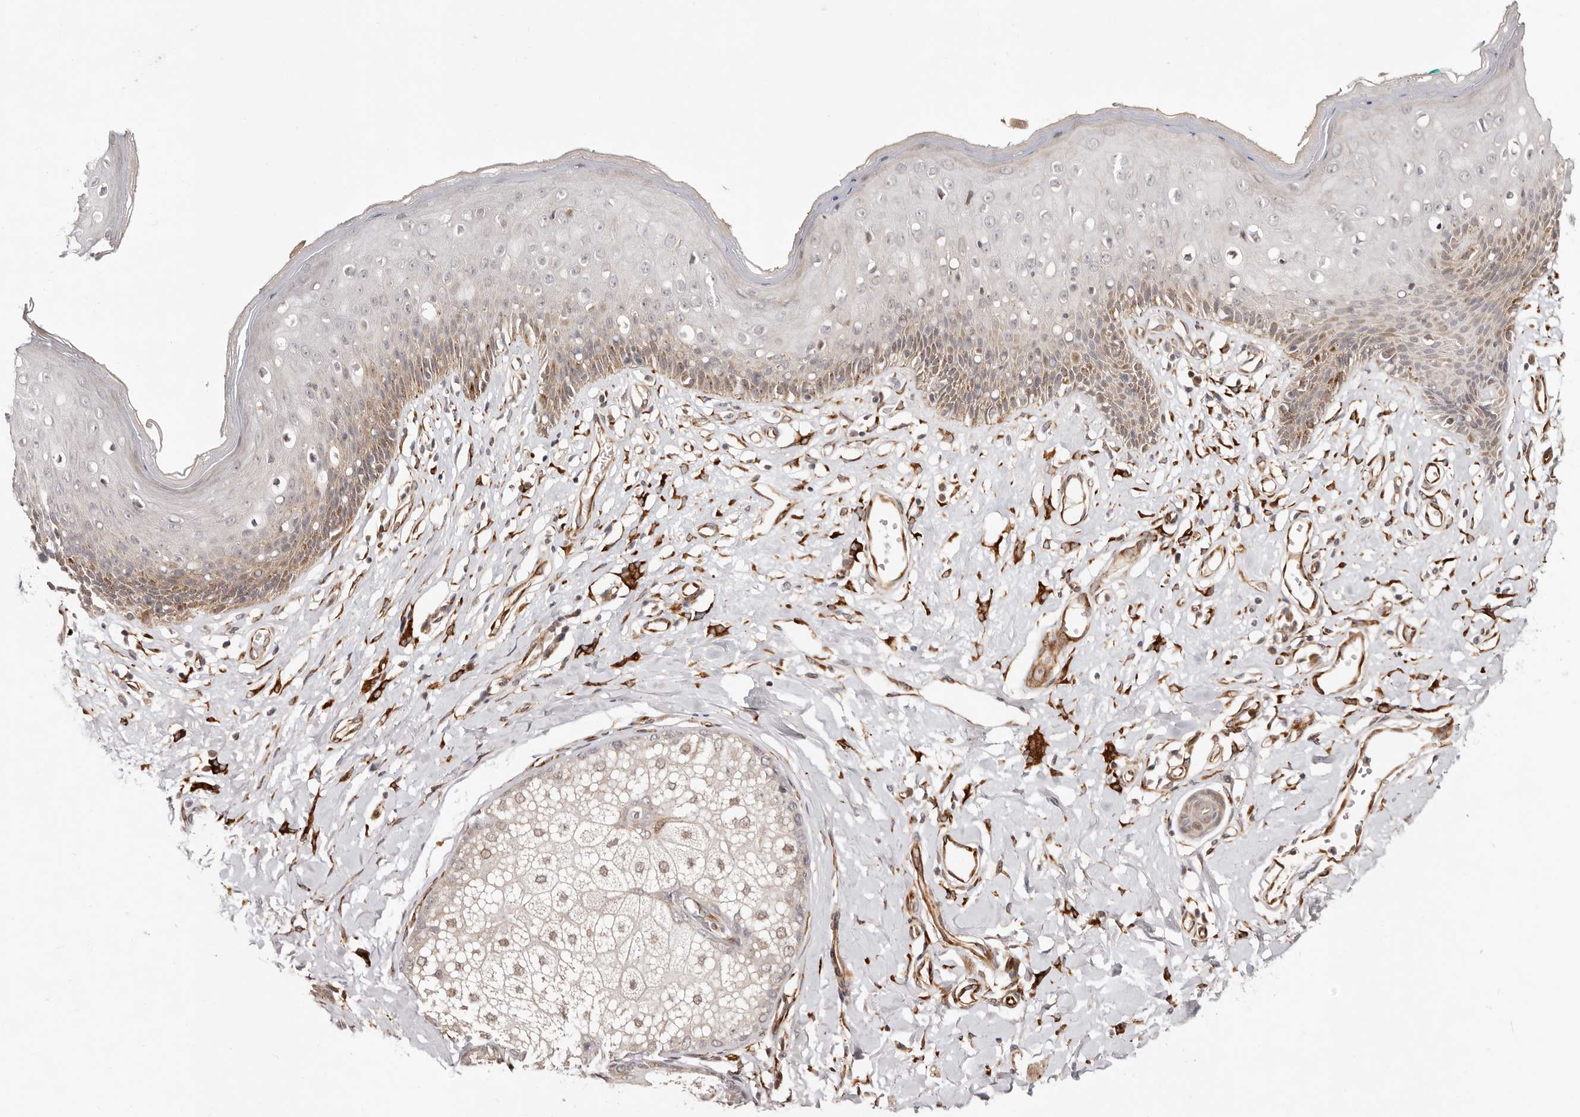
{"staining": {"intensity": "moderate", "quantity": "<25%", "location": "cytoplasmic/membranous"}, "tissue": "skin", "cell_type": "Epidermal cells", "image_type": "normal", "snomed": [{"axis": "morphology", "description": "Normal tissue, NOS"}, {"axis": "morphology", "description": "Squamous cell carcinoma, NOS"}, {"axis": "topography", "description": "Vulva"}], "caption": "A high-resolution image shows immunohistochemistry (IHC) staining of benign skin, which demonstrates moderate cytoplasmic/membranous expression in about <25% of epidermal cells.", "gene": "BCL2L15", "patient": {"sex": "female", "age": 85}}